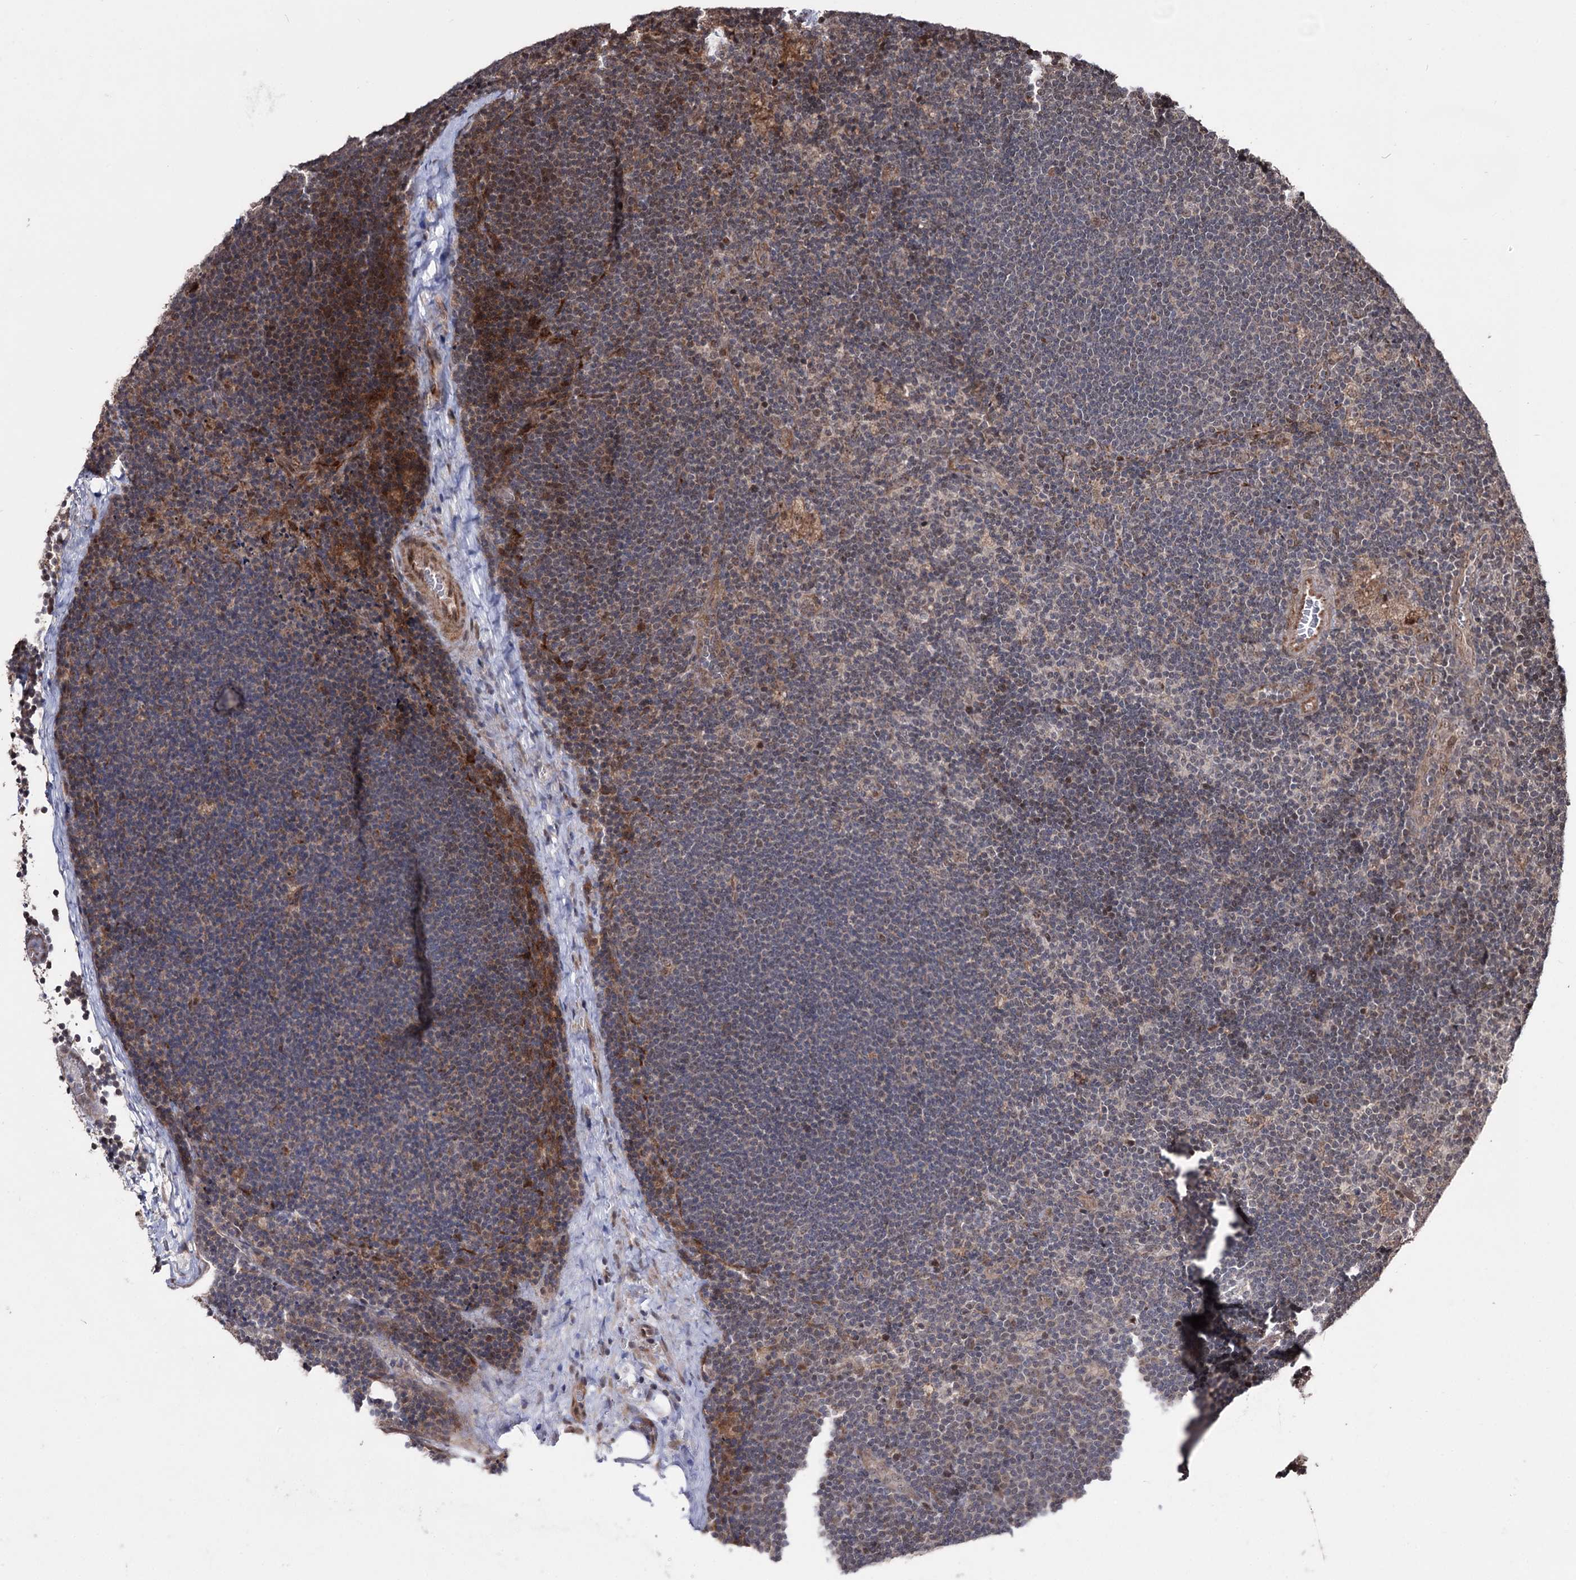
{"staining": {"intensity": "negative", "quantity": "none", "location": "none"}, "tissue": "lymph node", "cell_type": "Germinal center cells", "image_type": "normal", "snomed": [{"axis": "morphology", "description": "Normal tissue, NOS"}, {"axis": "topography", "description": "Lymph node"}], "caption": "DAB immunohistochemical staining of benign human lymph node demonstrates no significant positivity in germinal center cells. Nuclei are stained in blue.", "gene": "CPNE8", "patient": {"sex": "male", "age": 24}}